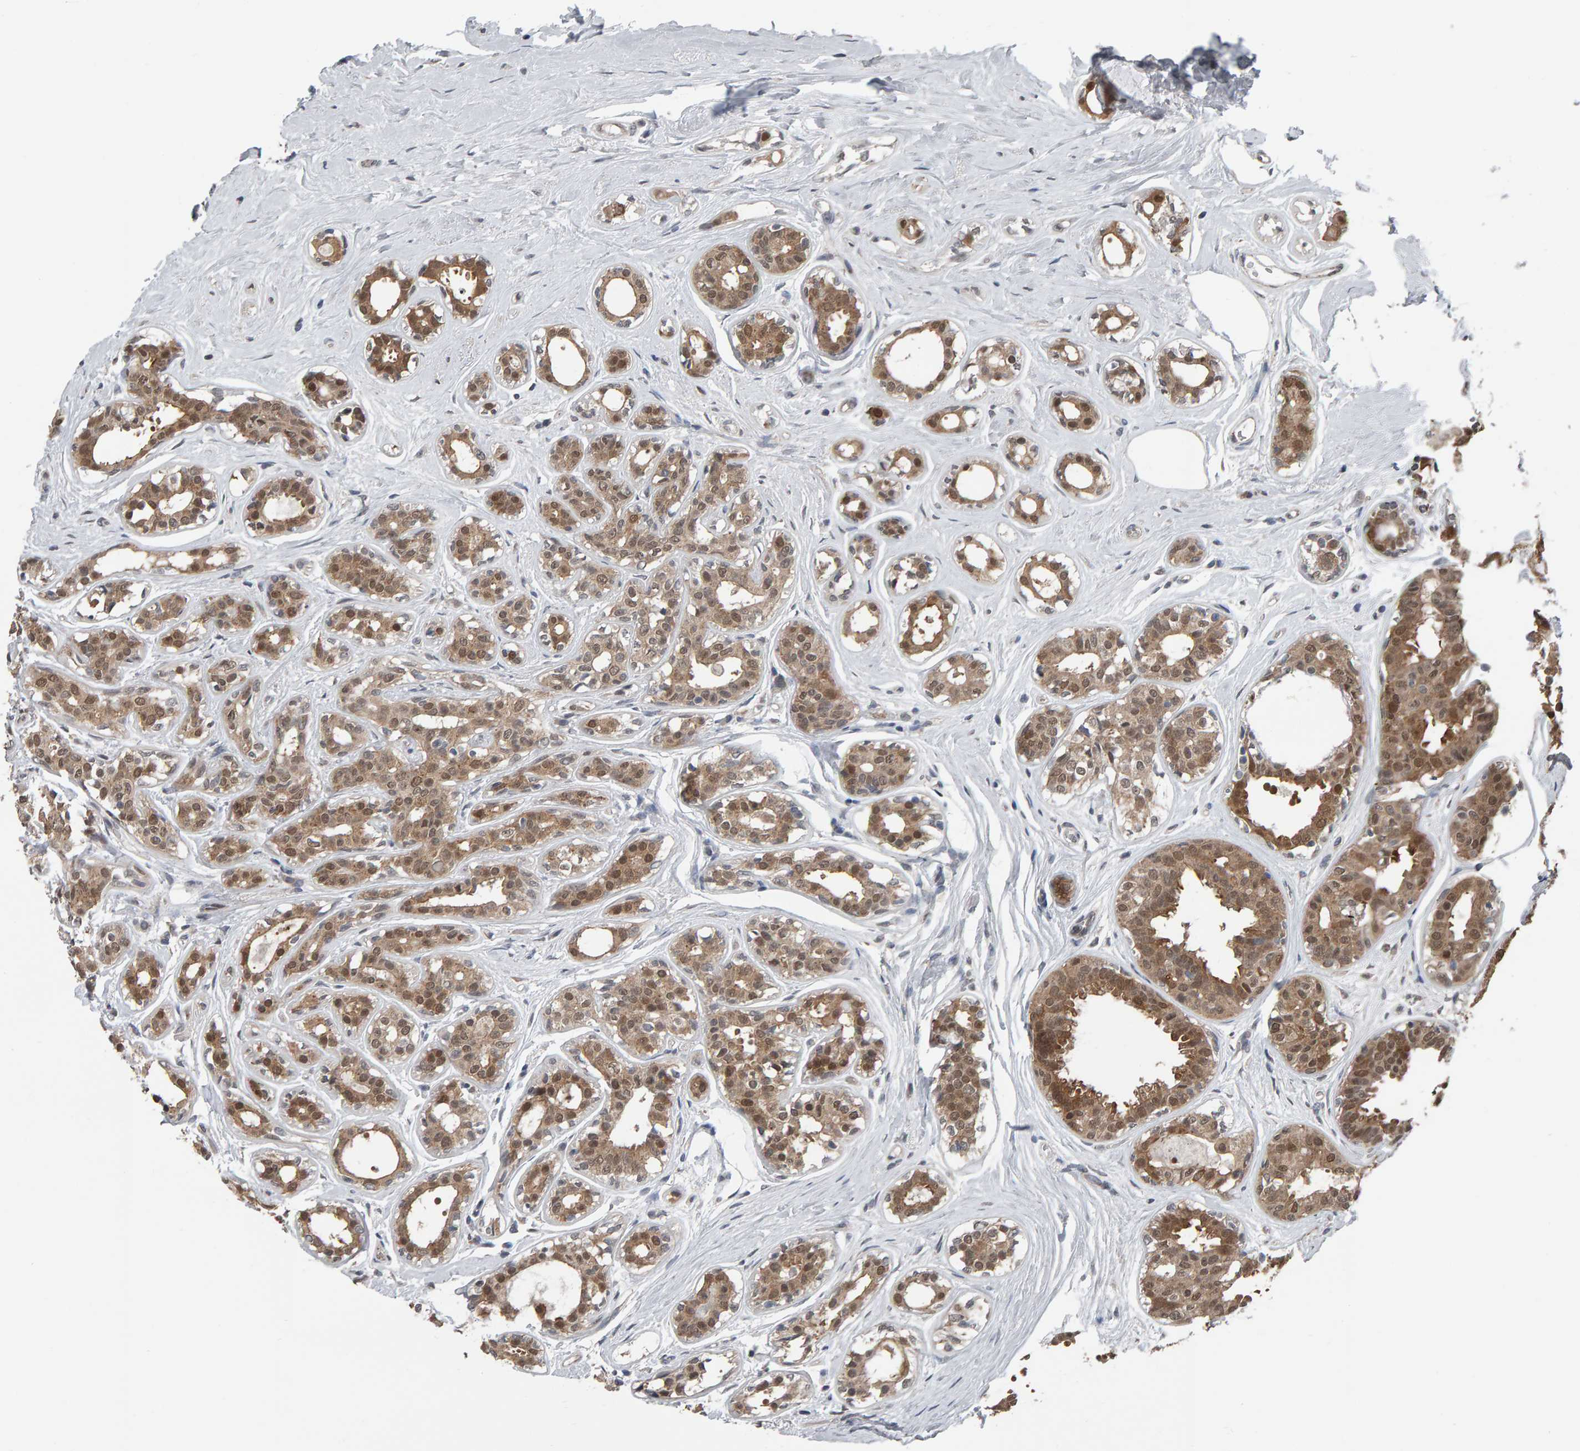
{"staining": {"intensity": "moderate", "quantity": "25%-75%", "location": "cytoplasmic/membranous,nuclear"}, "tissue": "breast cancer", "cell_type": "Tumor cells", "image_type": "cancer", "snomed": [{"axis": "morphology", "description": "Duct carcinoma"}, {"axis": "topography", "description": "Breast"}], "caption": "This photomicrograph shows immunohistochemistry staining of infiltrating ductal carcinoma (breast), with medium moderate cytoplasmic/membranous and nuclear expression in about 25%-75% of tumor cells.", "gene": "COASY", "patient": {"sex": "female", "age": 55}}